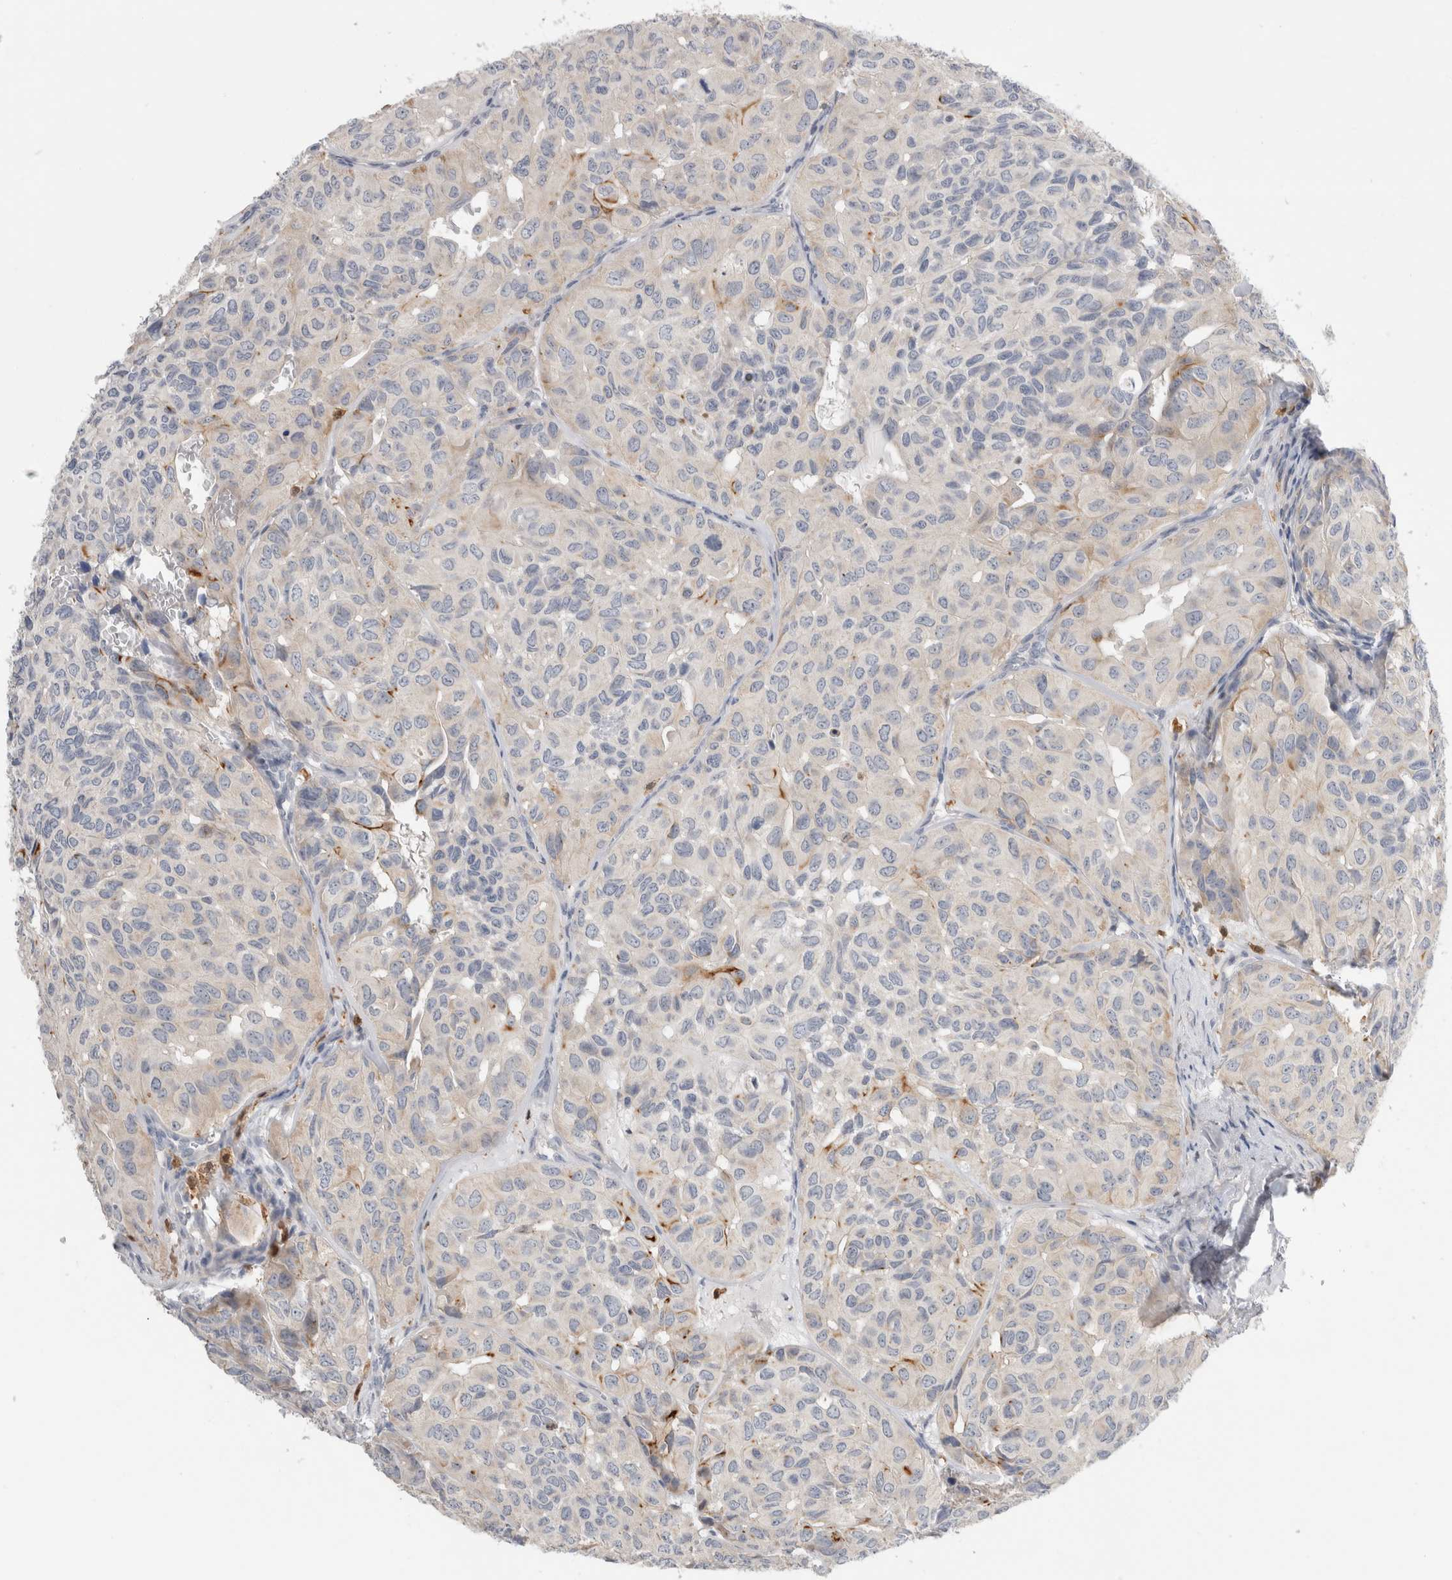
{"staining": {"intensity": "negative", "quantity": "none", "location": "none"}, "tissue": "head and neck cancer", "cell_type": "Tumor cells", "image_type": "cancer", "snomed": [{"axis": "morphology", "description": "Adenocarcinoma, NOS"}, {"axis": "topography", "description": "Salivary gland, NOS"}, {"axis": "topography", "description": "Head-Neck"}], "caption": "This is a photomicrograph of IHC staining of head and neck cancer (adenocarcinoma), which shows no staining in tumor cells. (Immunohistochemistry, brightfield microscopy, high magnification).", "gene": "SLC20A2", "patient": {"sex": "female", "age": 76}}